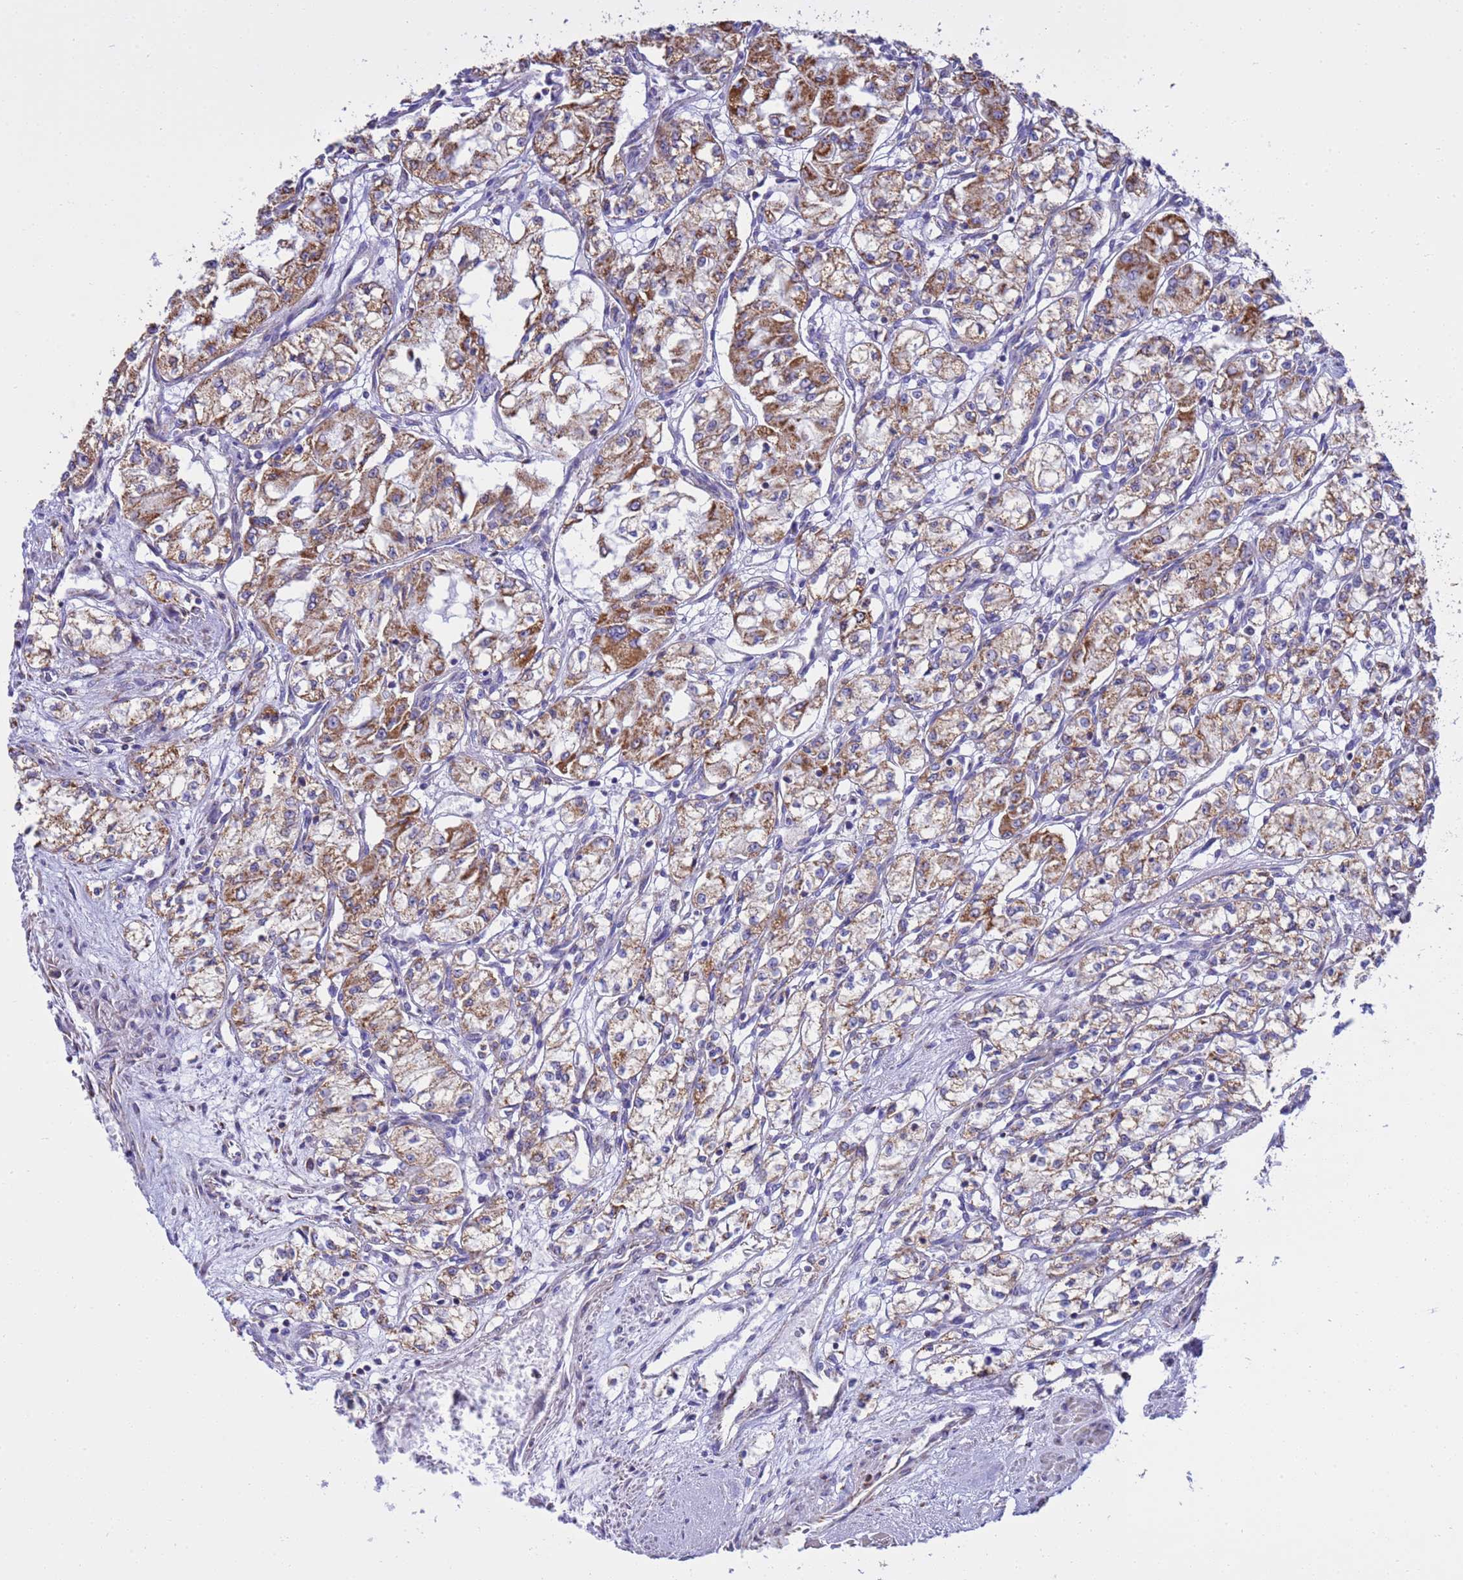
{"staining": {"intensity": "moderate", "quantity": "25%-75%", "location": "cytoplasmic/membranous"}, "tissue": "renal cancer", "cell_type": "Tumor cells", "image_type": "cancer", "snomed": [{"axis": "morphology", "description": "Adenocarcinoma, NOS"}, {"axis": "topography", "description": "Kidney"}], "caption": "Renal cancer (adenocarcinoma) stained for a protein displays moderate cytoplasmic/membranous positivity in tumor cells.", "gene": "RNF165", "patient": {"sex": "male", "age": 59}}